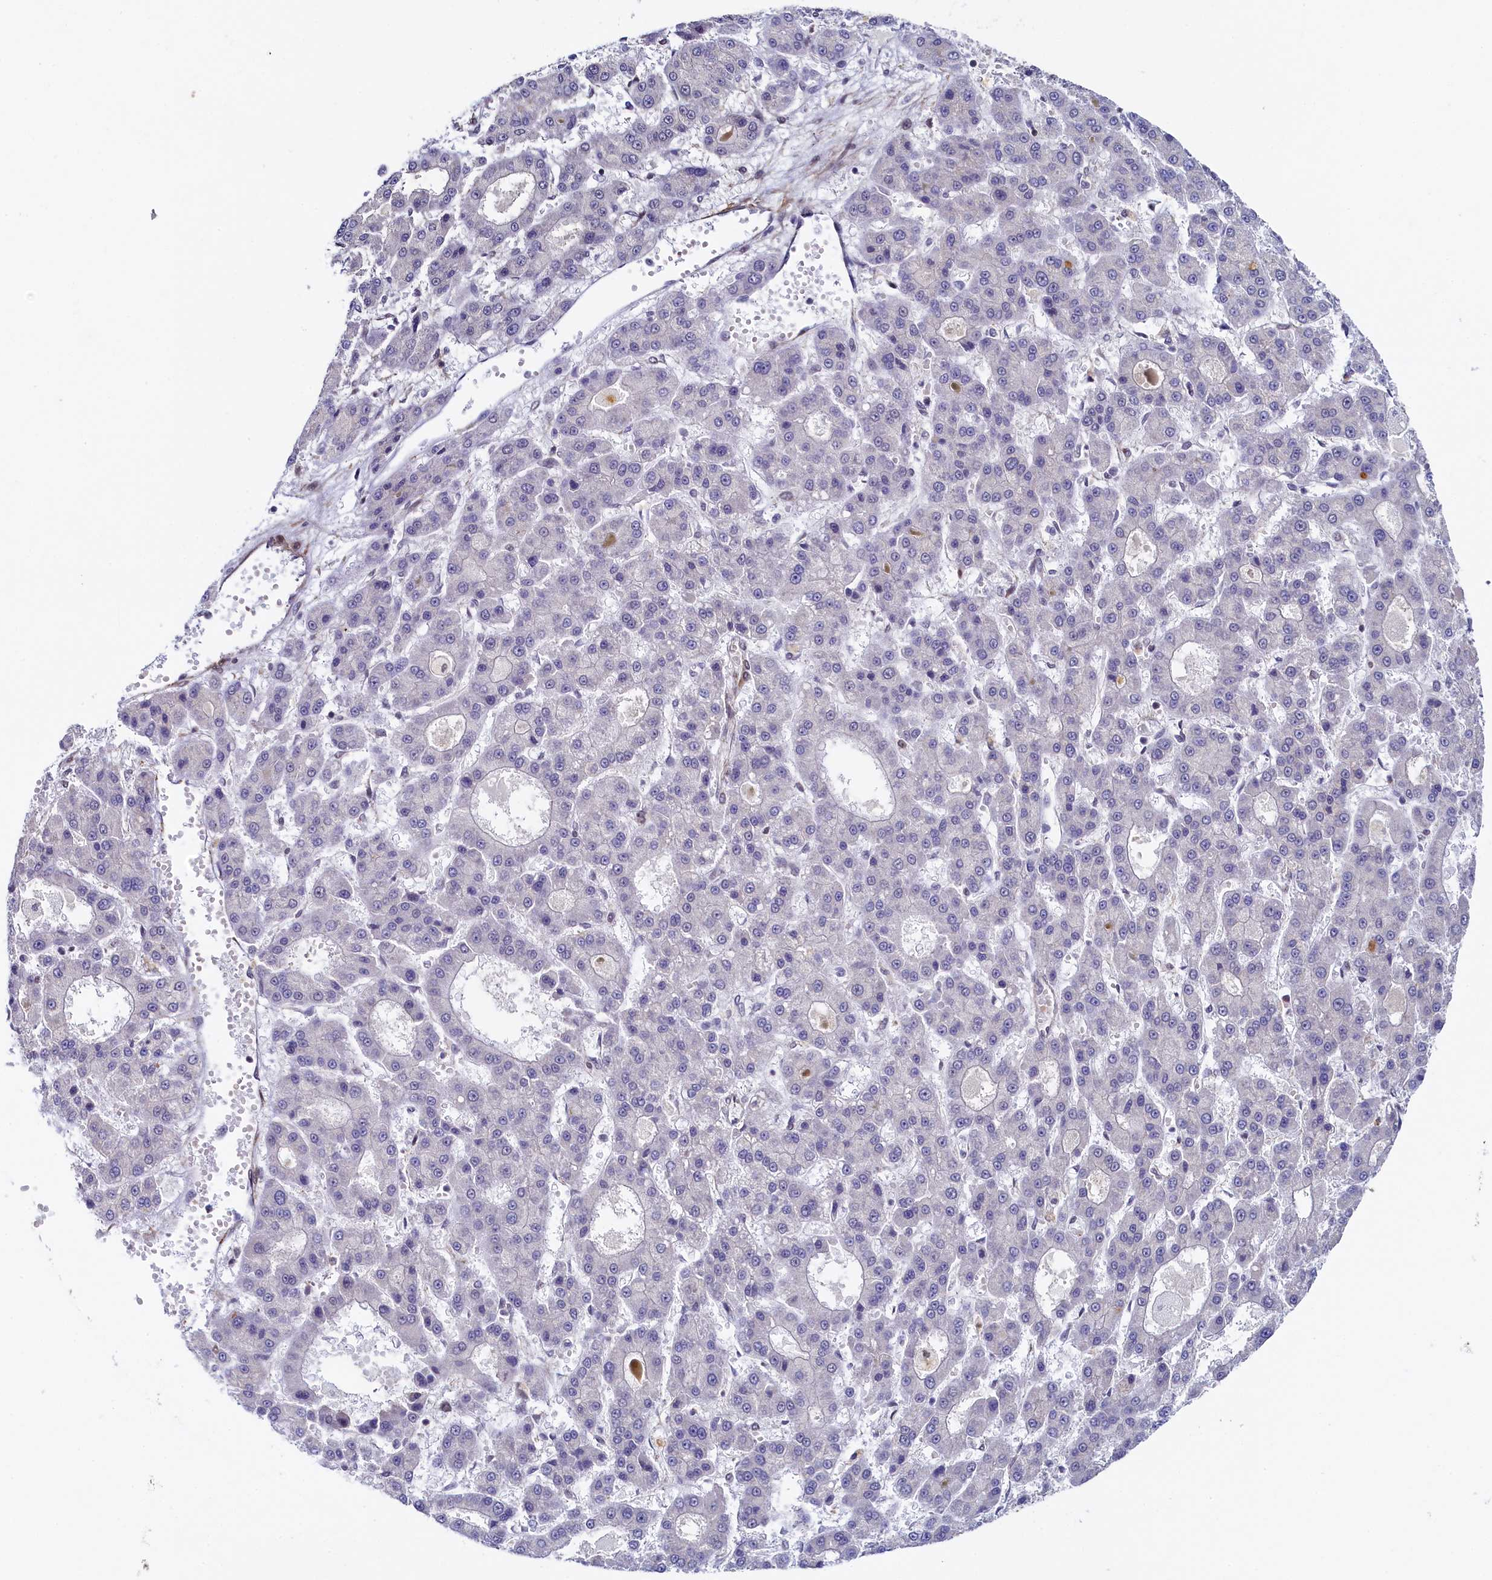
{"staining": {"intensity": "negative", "quantity": "none", "location": "none"}, "tissue": "liver cancer", "cell_type": "Tumor cells", "image_type": "cancer", "snomed": [{"axis": "morphology", "description": "Carcinoma, Hepatocellular, NOS"}, {"axis": "topography", "description": "Liver"}], "caption": "This is an IHC image of human liver hepatocellular carcinoma. There is no expression in tumor cells.", "gene": "INTS14", "patient": {"sex": "male", "age": 70}}